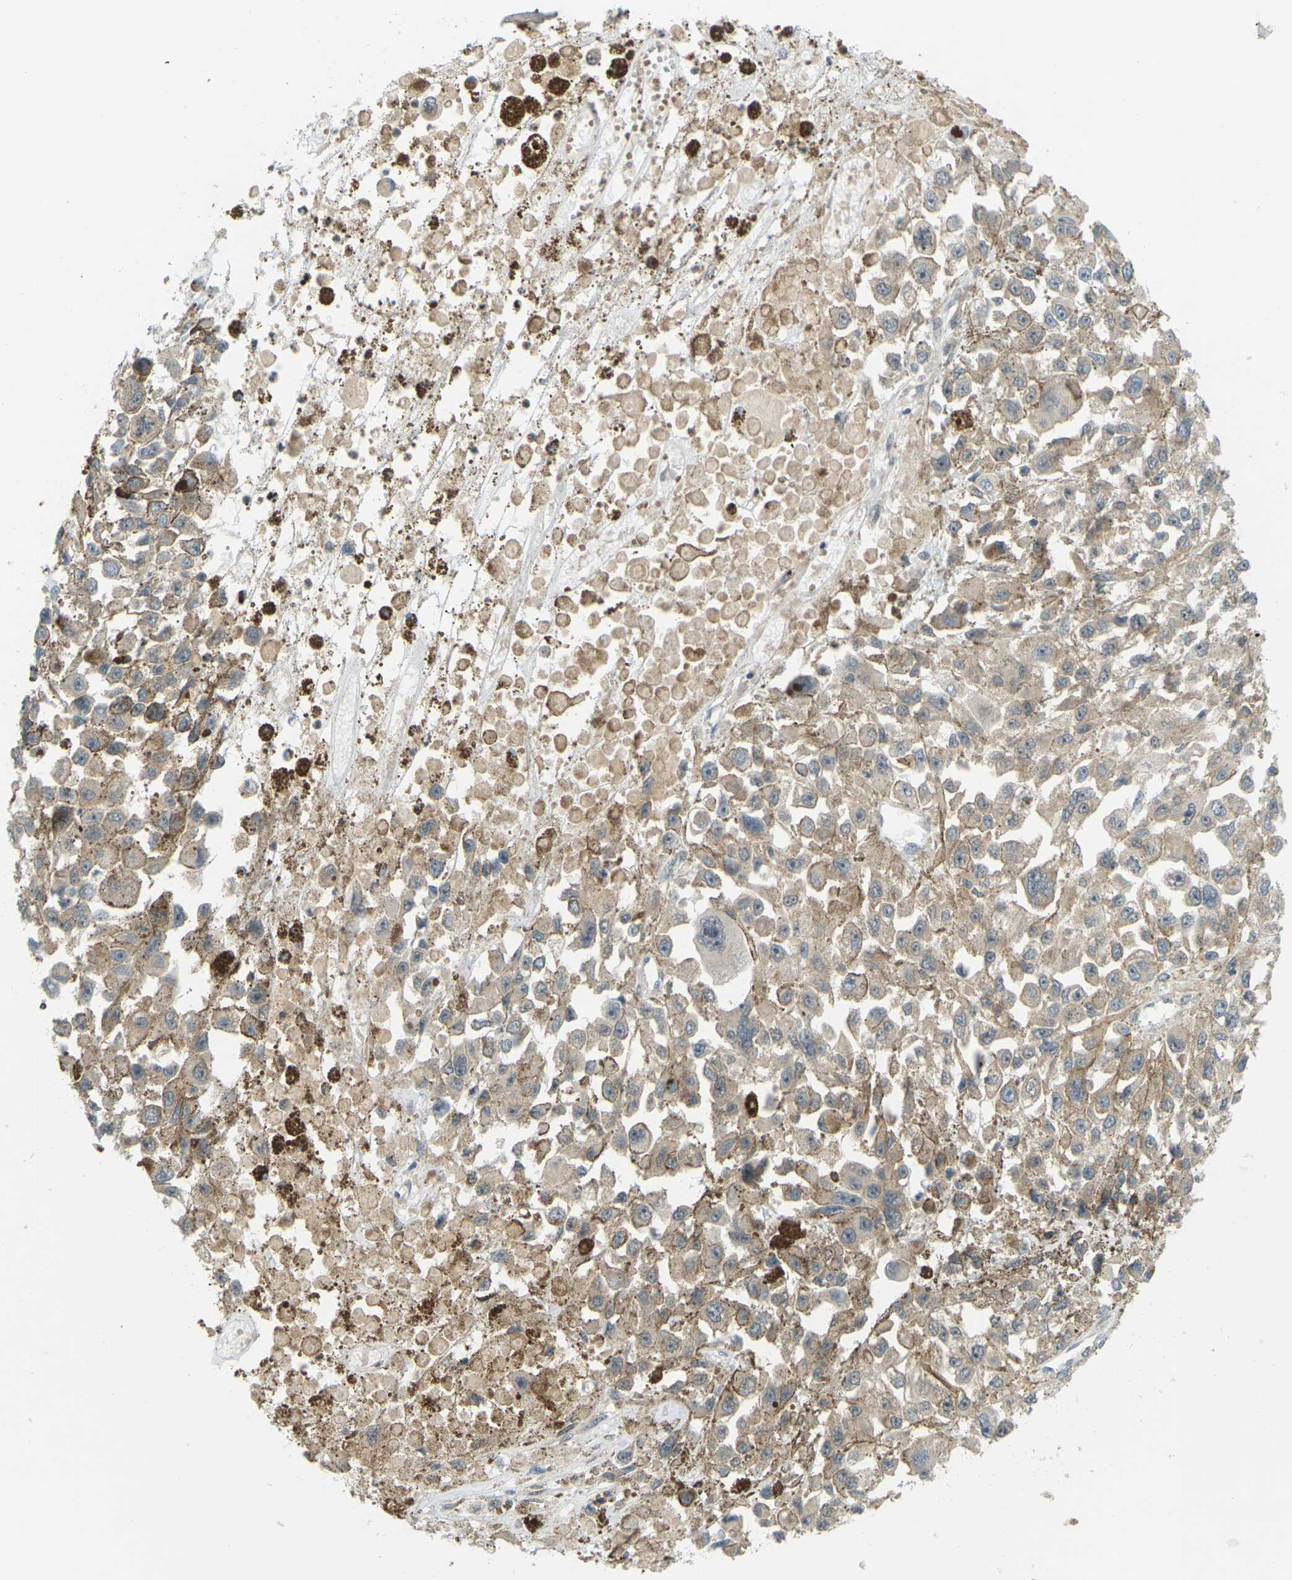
{"staining": {"intensity": "weak", "quantity": ">75%", "location": "cytoplasmic/membranous"}, "tissue": "melanoma", "cell_type": "Tumor cells", "image_type": "cancer", "snomed": [{"axis": "morphology", "description": "Malignant melanoma, Metastatic site"}, {"axis": "topography", "description": "Lymph node"}], "caption": "Malignant melanoma (metastatic site) stained with DAB IHC shows low levels of weak cytoplasmic/membranous expression in approximately >75% of tumor cells.", "gene": "SOCS6", "patient": {"sex": "male", "age": 59}}